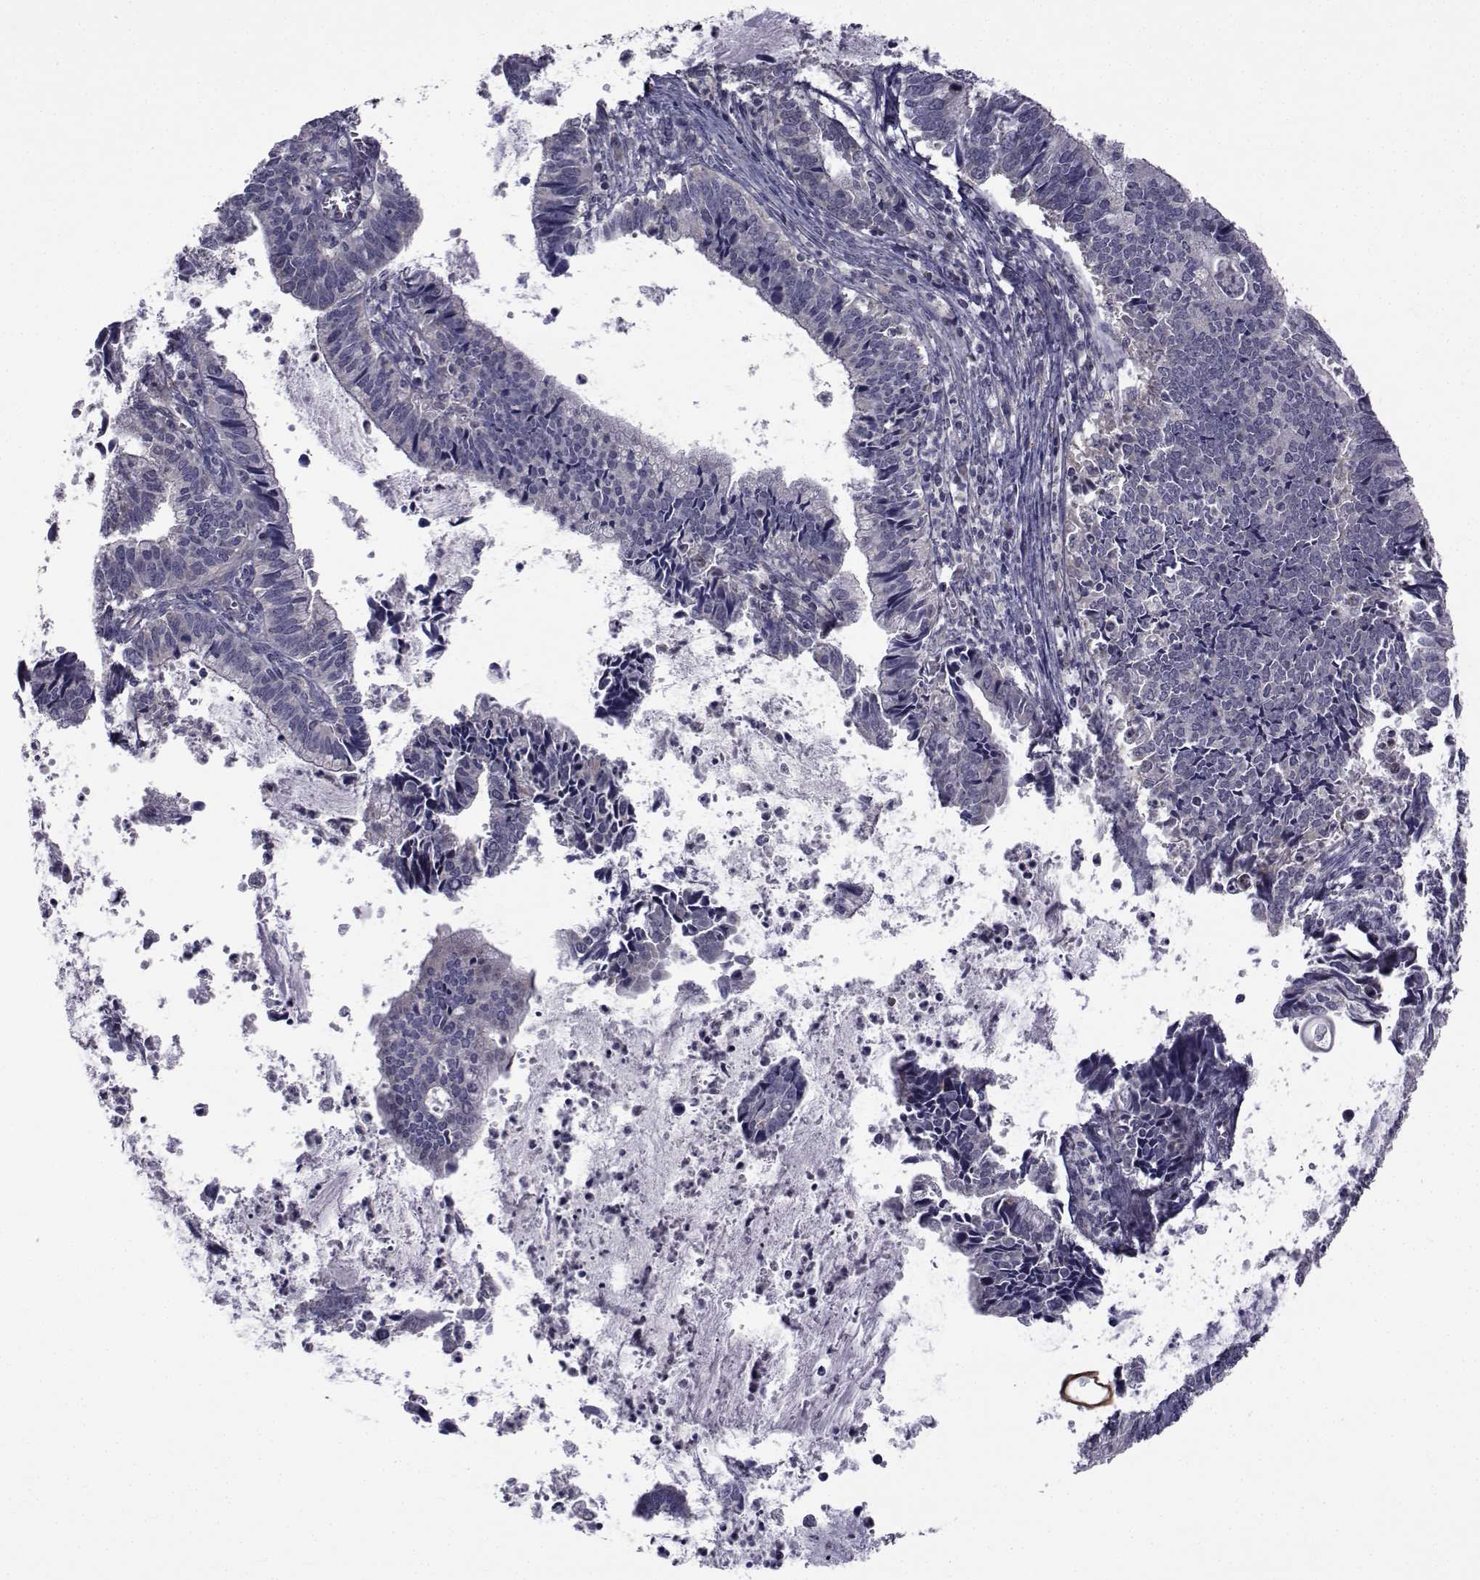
{"staining": {"intensity": "negative", "quantity": "none", "location": "none"}, "tissue": "cervical cancer", "cell_type": "Tumor cells", "image_type": "cancer", "snomed": [{"axis": "morphology", "description": "Adenocarcinoma, NOS"}, {"axis": "topography", "description": "Cervix"}], "caption": "IHC of cervical cancer (adenocarcinoma) exhibits no positivity in tumor cells.", "gene": "CFAP74", "patient": {"sex": "female", "age": 42}}